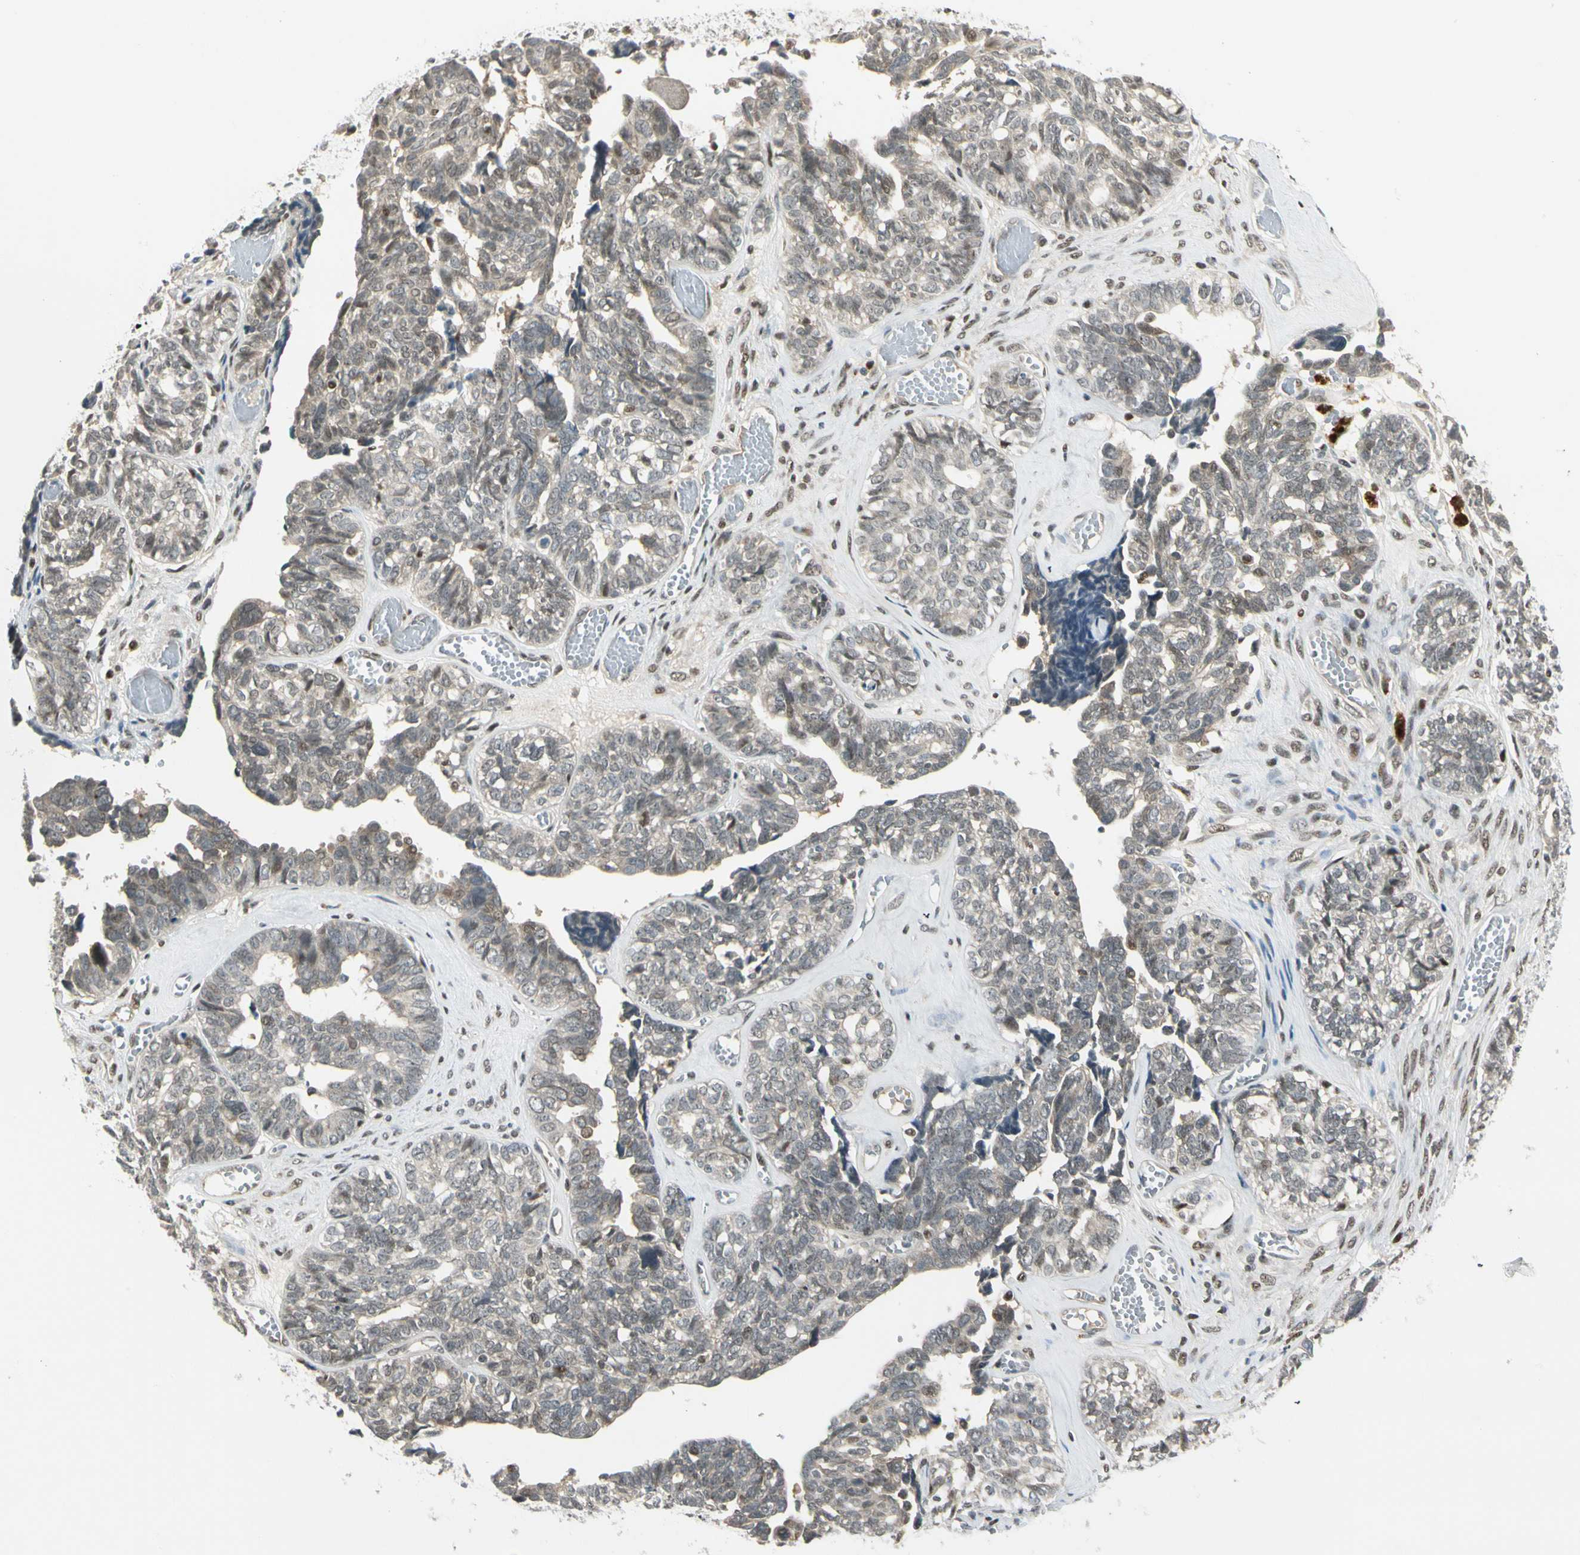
{"staining": {"intensity": "weak", "quantity": "25%-75%", "location": "cytoplasmic/membranous,nuclear"}, "tissue": "ovarian cancer", "cell_type": "Tumor cells", "image_type": "cancer", "snomed": [{"axis": "morphology", "description": "Cystadenocarcinoma, serous, NOS"}, {"axis": "topography", "description": "Ovary"}], "caption": "Immunohistochemistry (IHC) of ovarian cancer displays low levels of weak cytoplasmic/membranous and nuclear staining in approximately 25%-75% of tumor cells.", "gene": "GTF3A", "patient": {"sex": "female", "age": 79}}